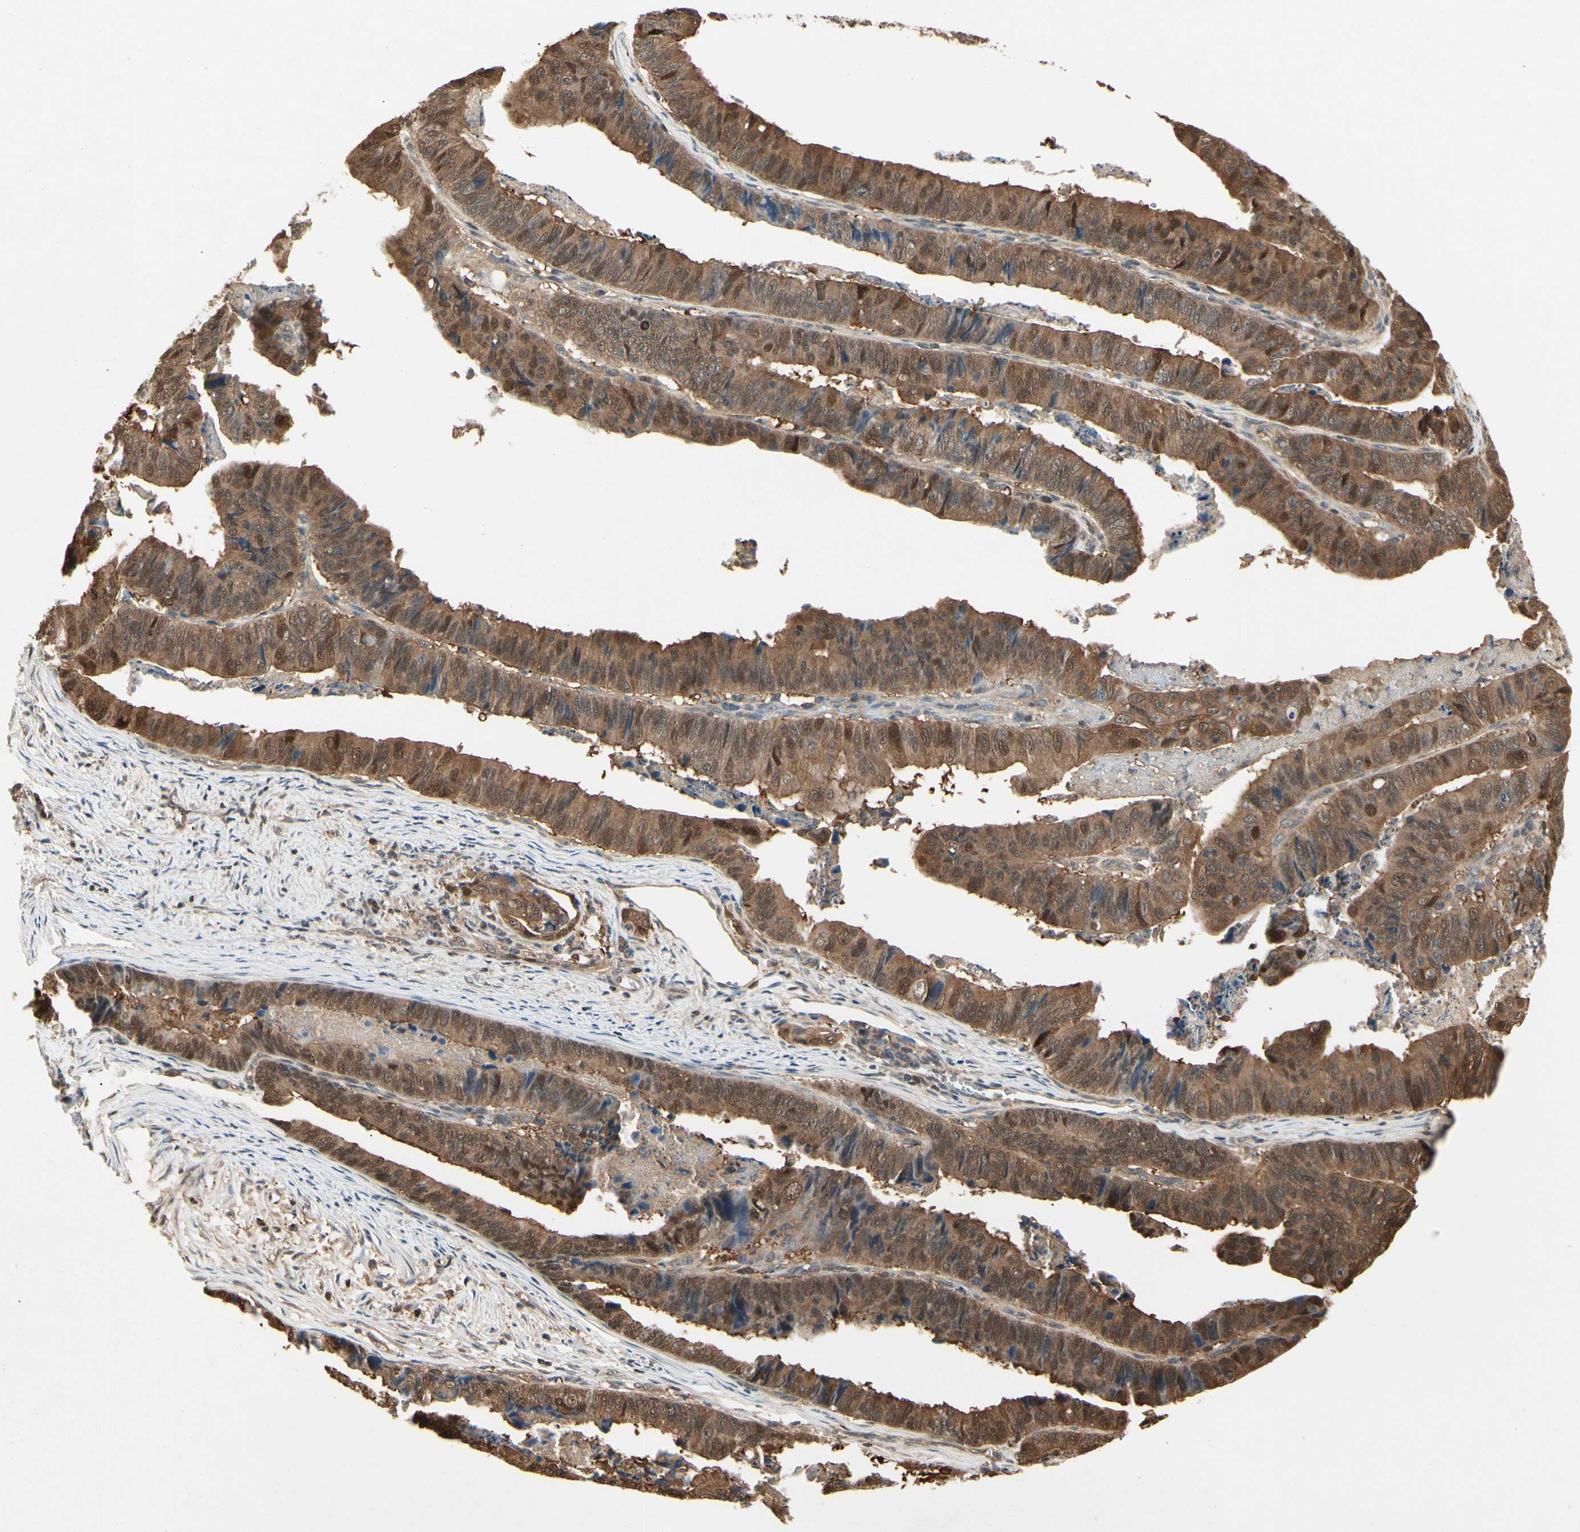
{"staining": {"intensity": "moderate", "quantity": ">75%", "location": "cytoplasmic/membranous,nuclear"}, "tissue": "stomach cancer", "cell_type": "Tumor cells", "image_type": "cancer", "snomed": [{"axis": "morphology", "description": "Adenocarcinoma, NOS"}, {"axis": "topography", "description": "Stomach, lower"}], "caption": "Stomach cancer tissue displays moderate cytoplasmic/membranous and nuclear expression in approximately >75% of tumor cells", "gene": "YWHAQ", "patient": {"sex": "male", "age": 77}}